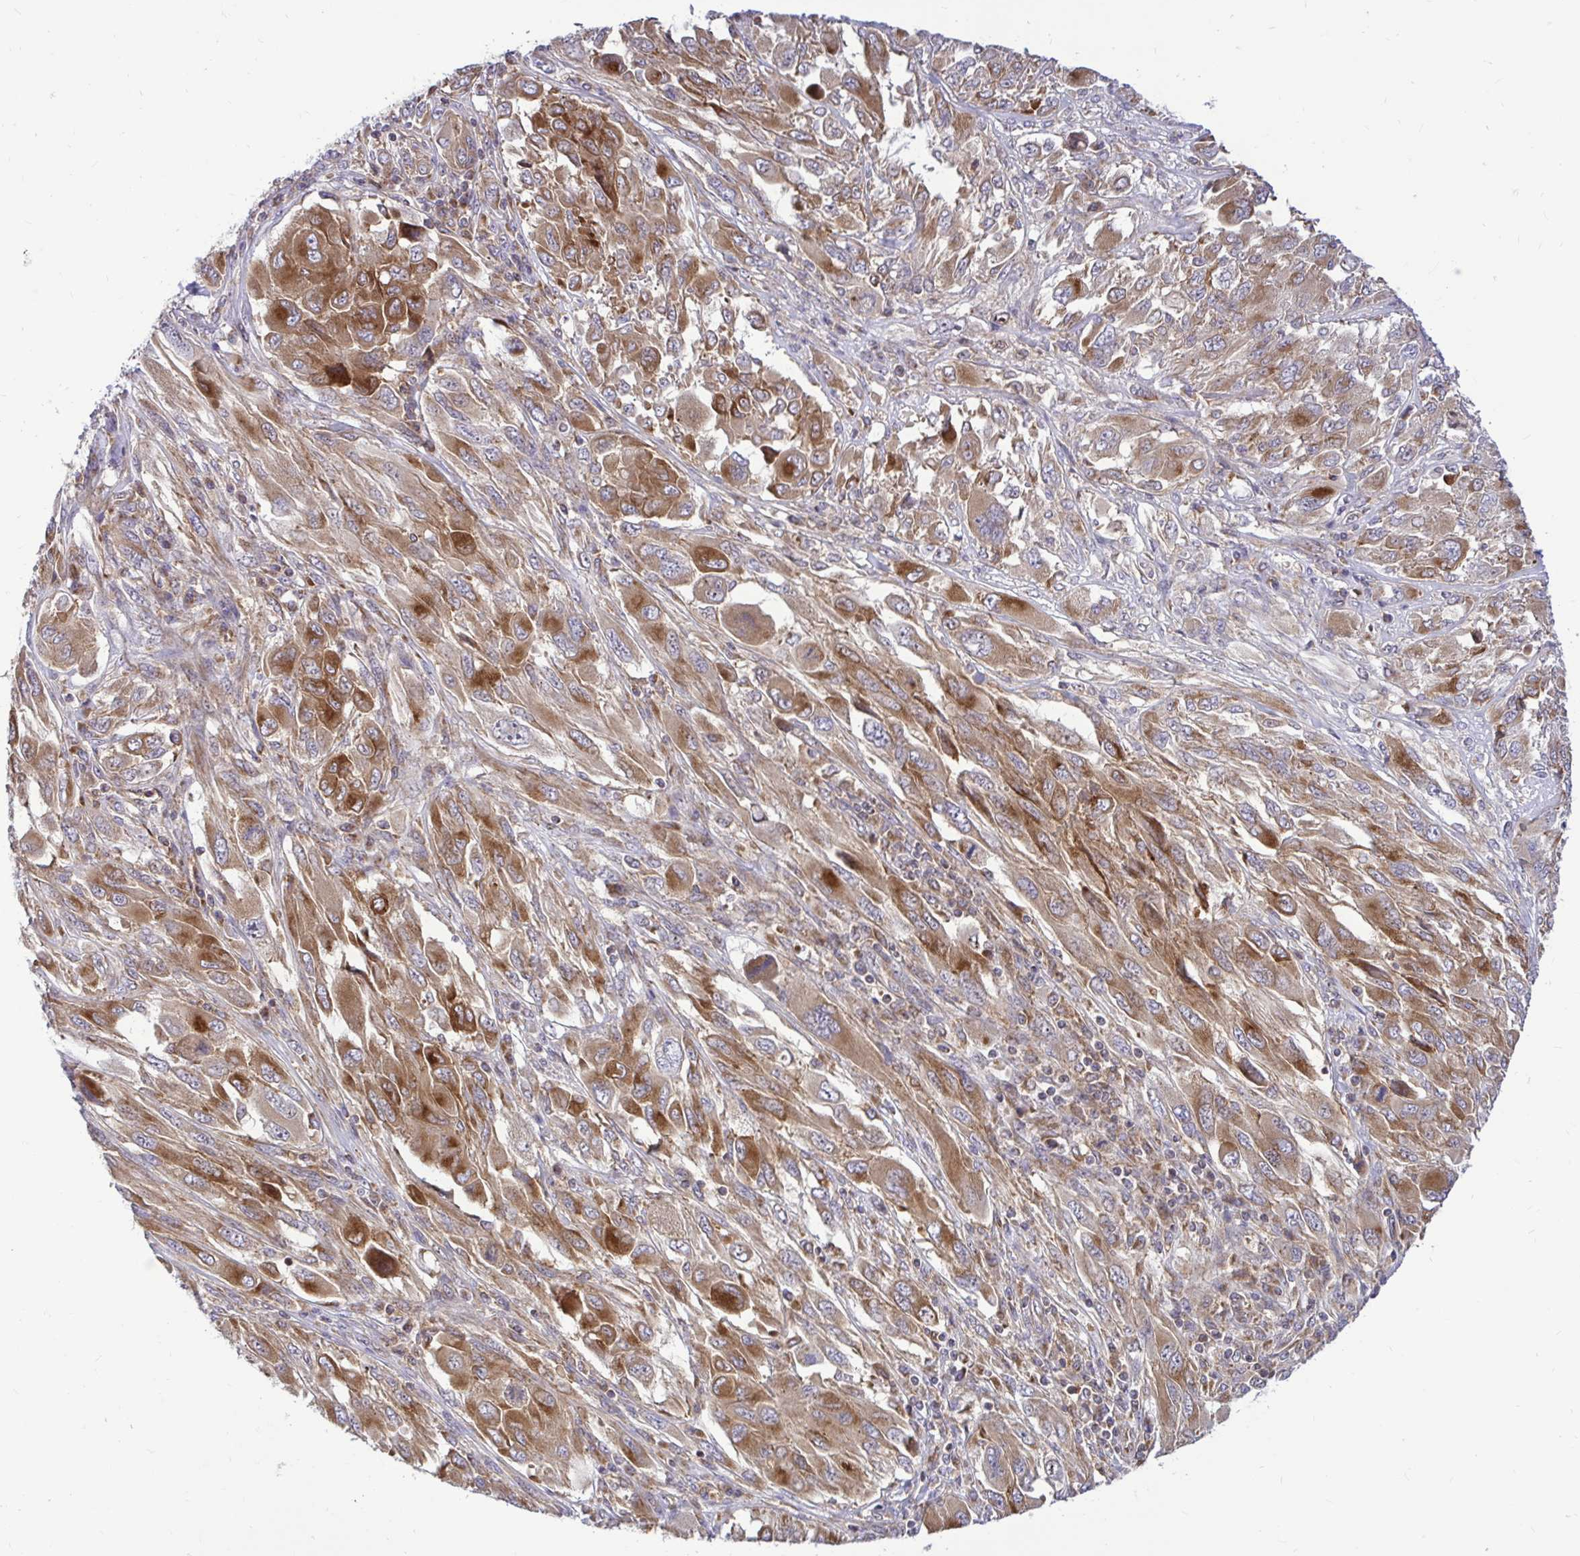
{"staining": {"intensity": "moderate", "quantity": ">75%", "location": "cytoplasmic/membranous"}, "tissue": "melanoma", "cell_type": "Tumor cells", "image_type": "cancer", "snomed": [{"axis": "morphology", "description": "Malignant melanoma, NOS"}, {"axis": "topography", "description": "Skin"}], "caption": "This is a photomicrograph of immunohistochemistry staining of malignant melanoma, which shows moderate staining in the cytoplasmic/membranous of tumor cells.", "gene": "VTI1B", "patient": {"sex": "female", "age": 91}}